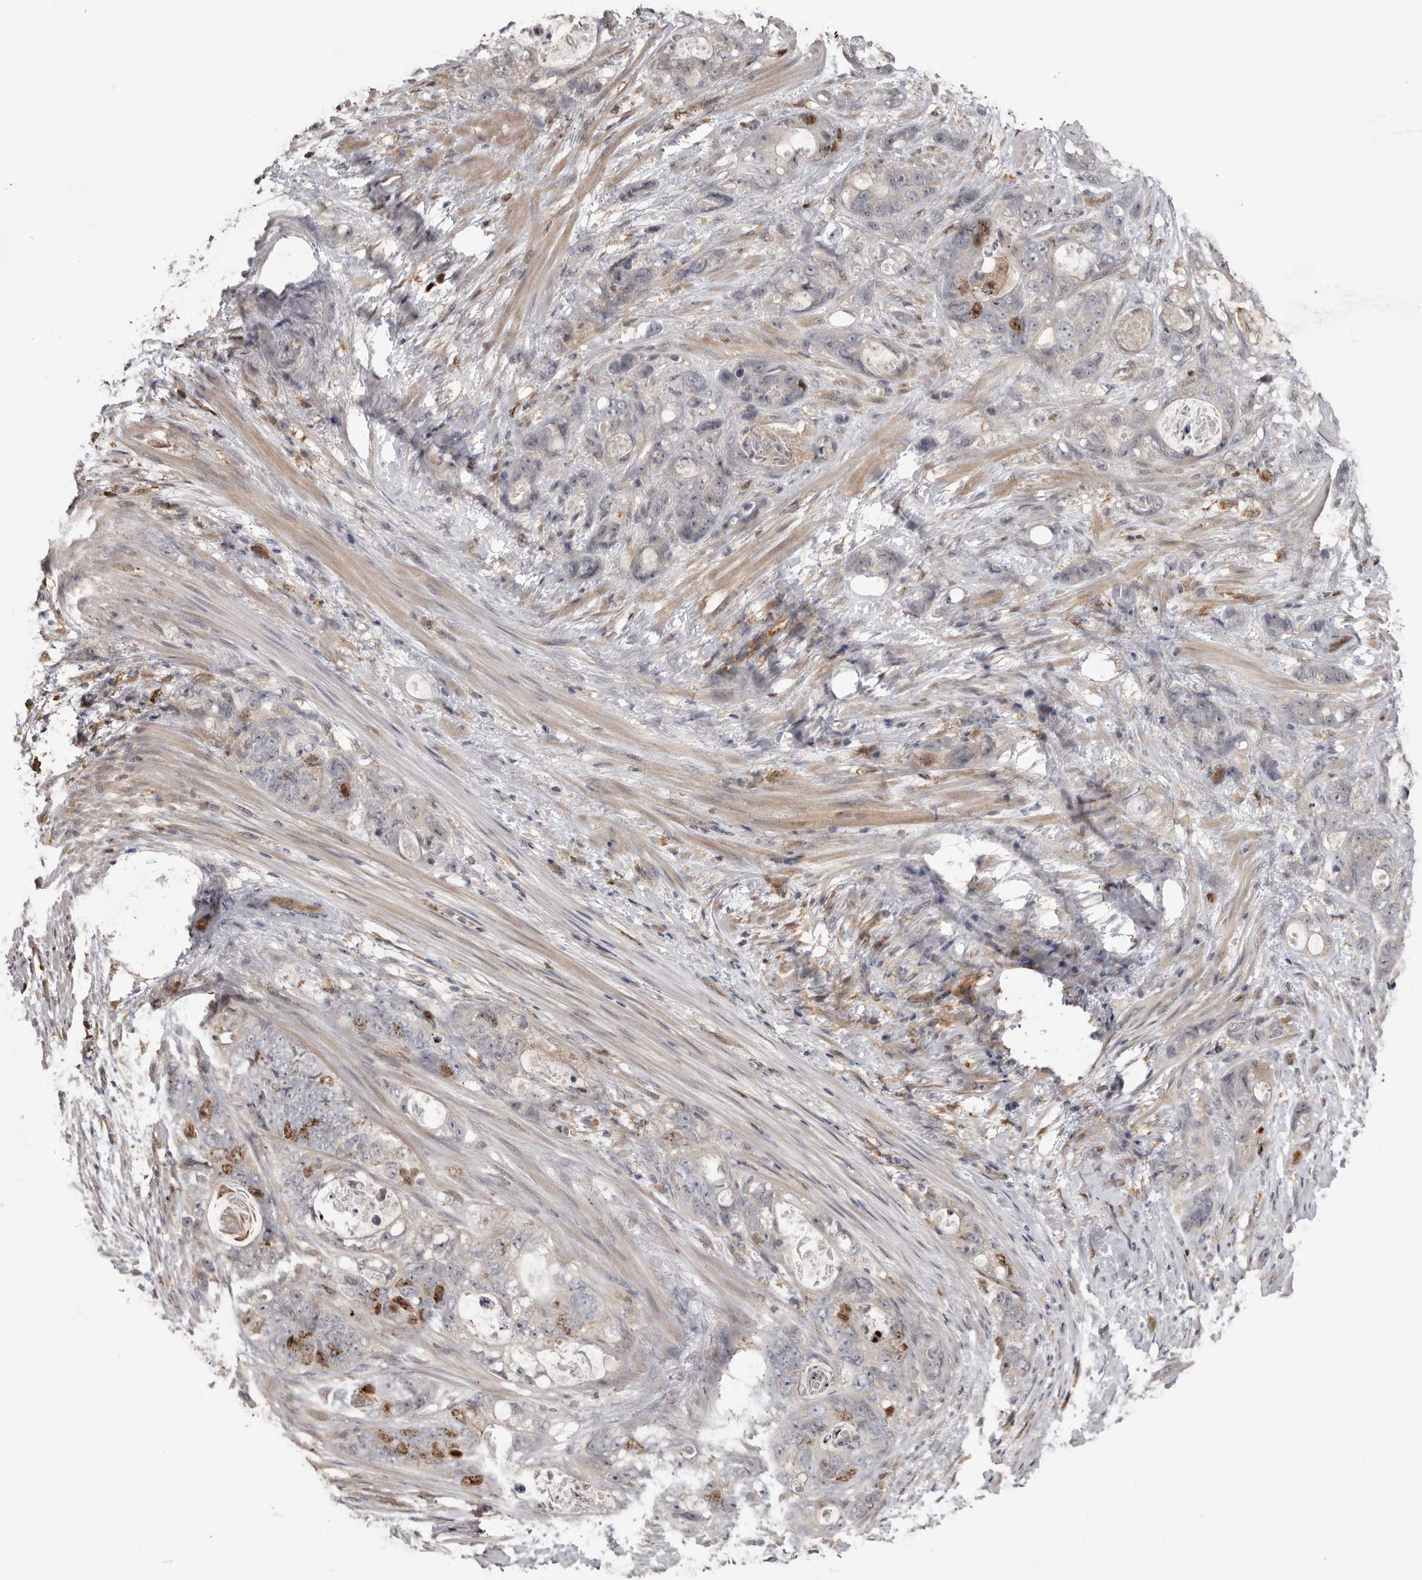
{"staining": {"intensity": "moderate", "quantity": "<25%", "location": "nuclear"}, "tissue": "stomach cancer", "cell_type": "Tumor cells", "image_type": "cancer", "snomed": [{"axis": "morphology", "description": "Normal tissue, NOS"}, {"axis": "morphology", "description": "Adenocarcinoma, NOS"}, {"axis": "topography", "description": "Stomach"}], "caption": "Immunohistochemistry staining of adenocarcinoma (stomach), which reveals low levels of moderate nuclear positivity in approximately <25% of tumor cells indicating moderate nuclear protein staining. The staining was performed using DAB (3,3'-diaminobenzidine) (brown) for protein detection and nuclei were counterstained in hematoxylin (blue).", "gene": "CDCA8", "patient": {"sex": "female", "age": 89}}